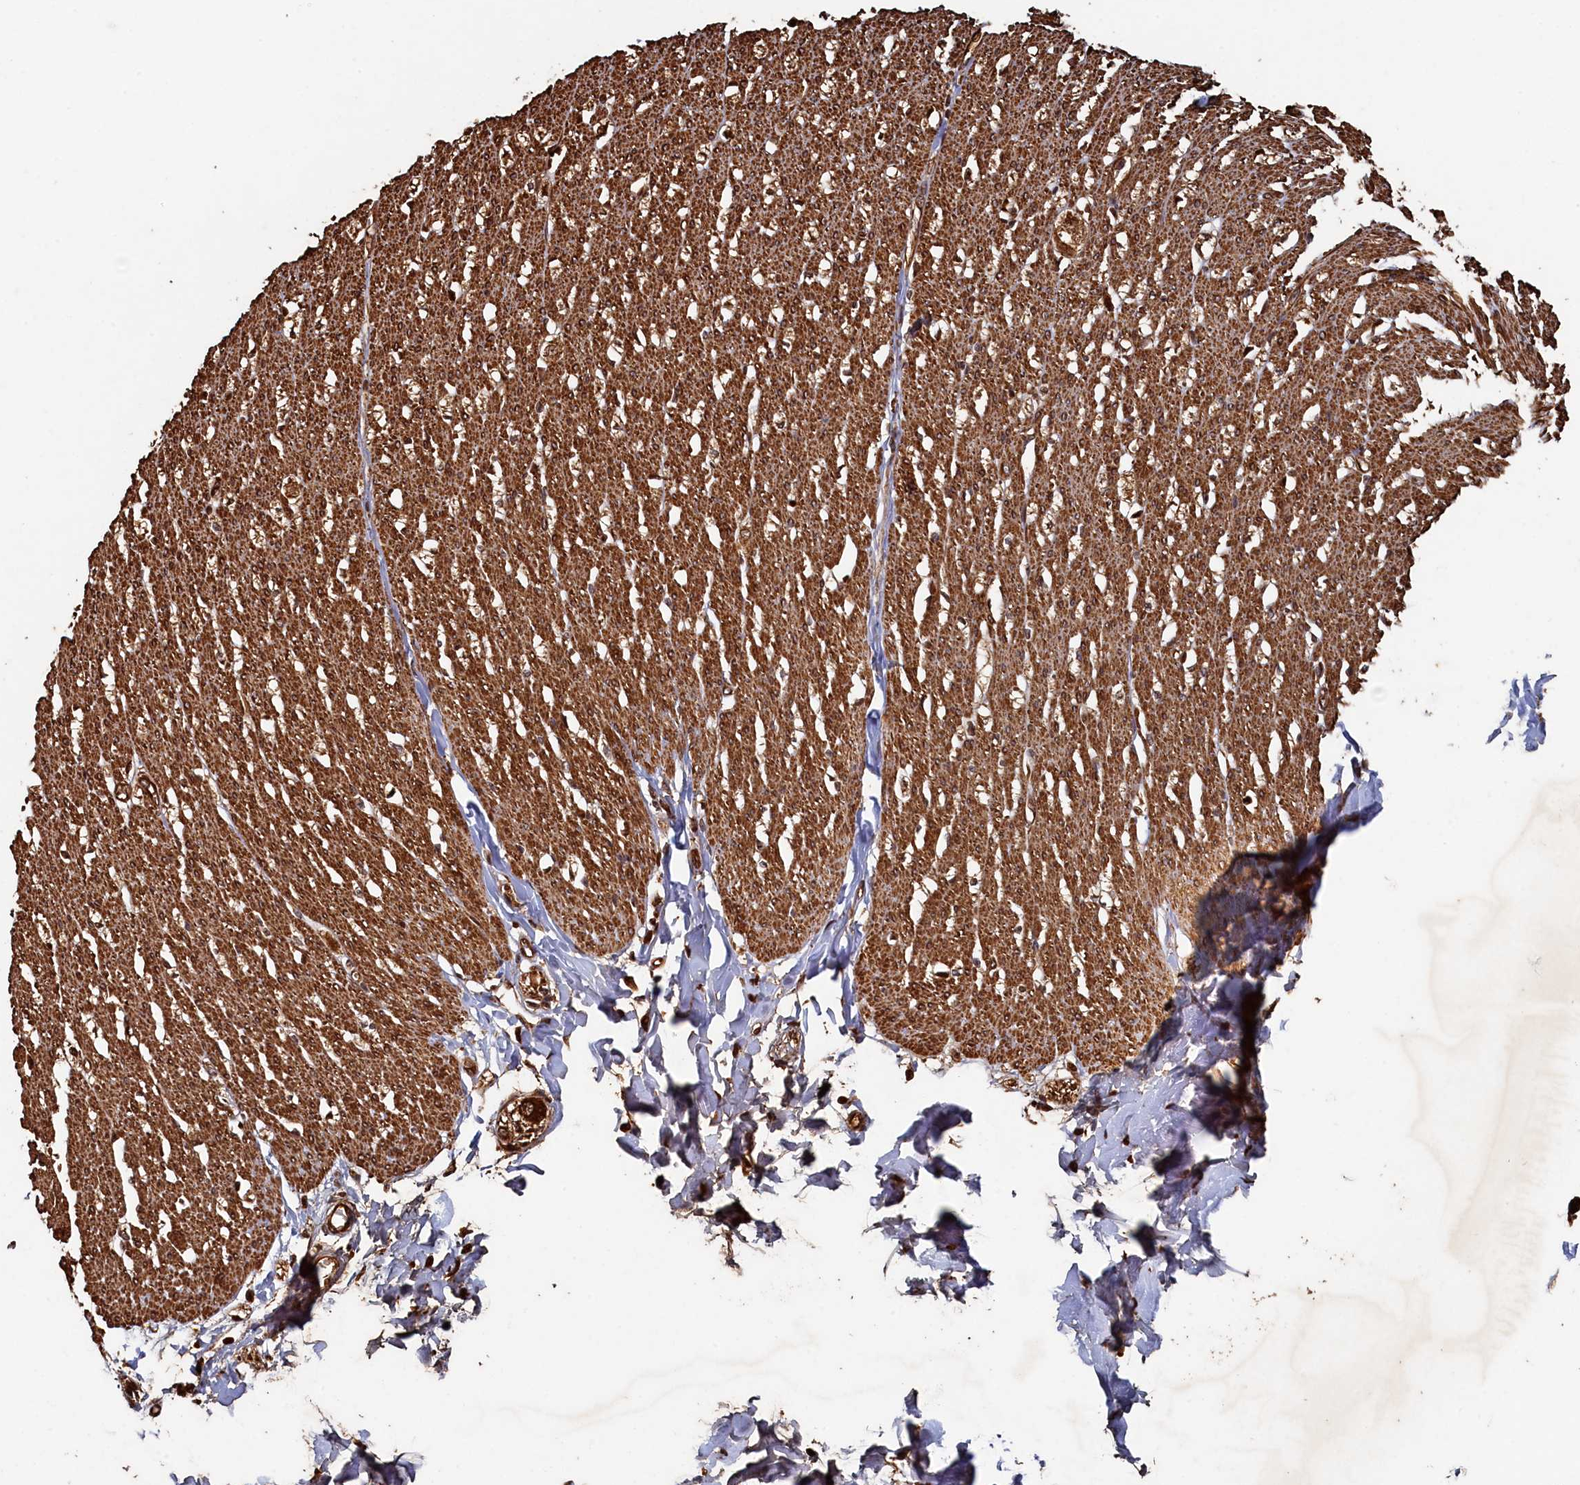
{"staining": {"intensity": "strong", "quantity": ">75%", "location": "cytoplasmic/membranous"}, "tissue": "smooth muscle", "cell_type": "Smooth muscle cells", "image_type": "normal", "snomed": [{"axis": "morphology", "description": "Normal tissue, NOS"}, {"axis": "morphology", "description": "Adenocarcinoma, NOS"}, {"axis": "topography", "description": "Colon"}, {"axis": "topography", "description": "Peripheral nerve tissue"}], "caption": "A photomicrograph of human smooth muscle stained for a protein shows strong cytoplasmic/membranous brown staining in smooth muscle cells. The protein of interest is shown in brown color, while the nuclei are stained blue.", "gene": "PIGN", "patient": {"sex": "male", "age": 14}}